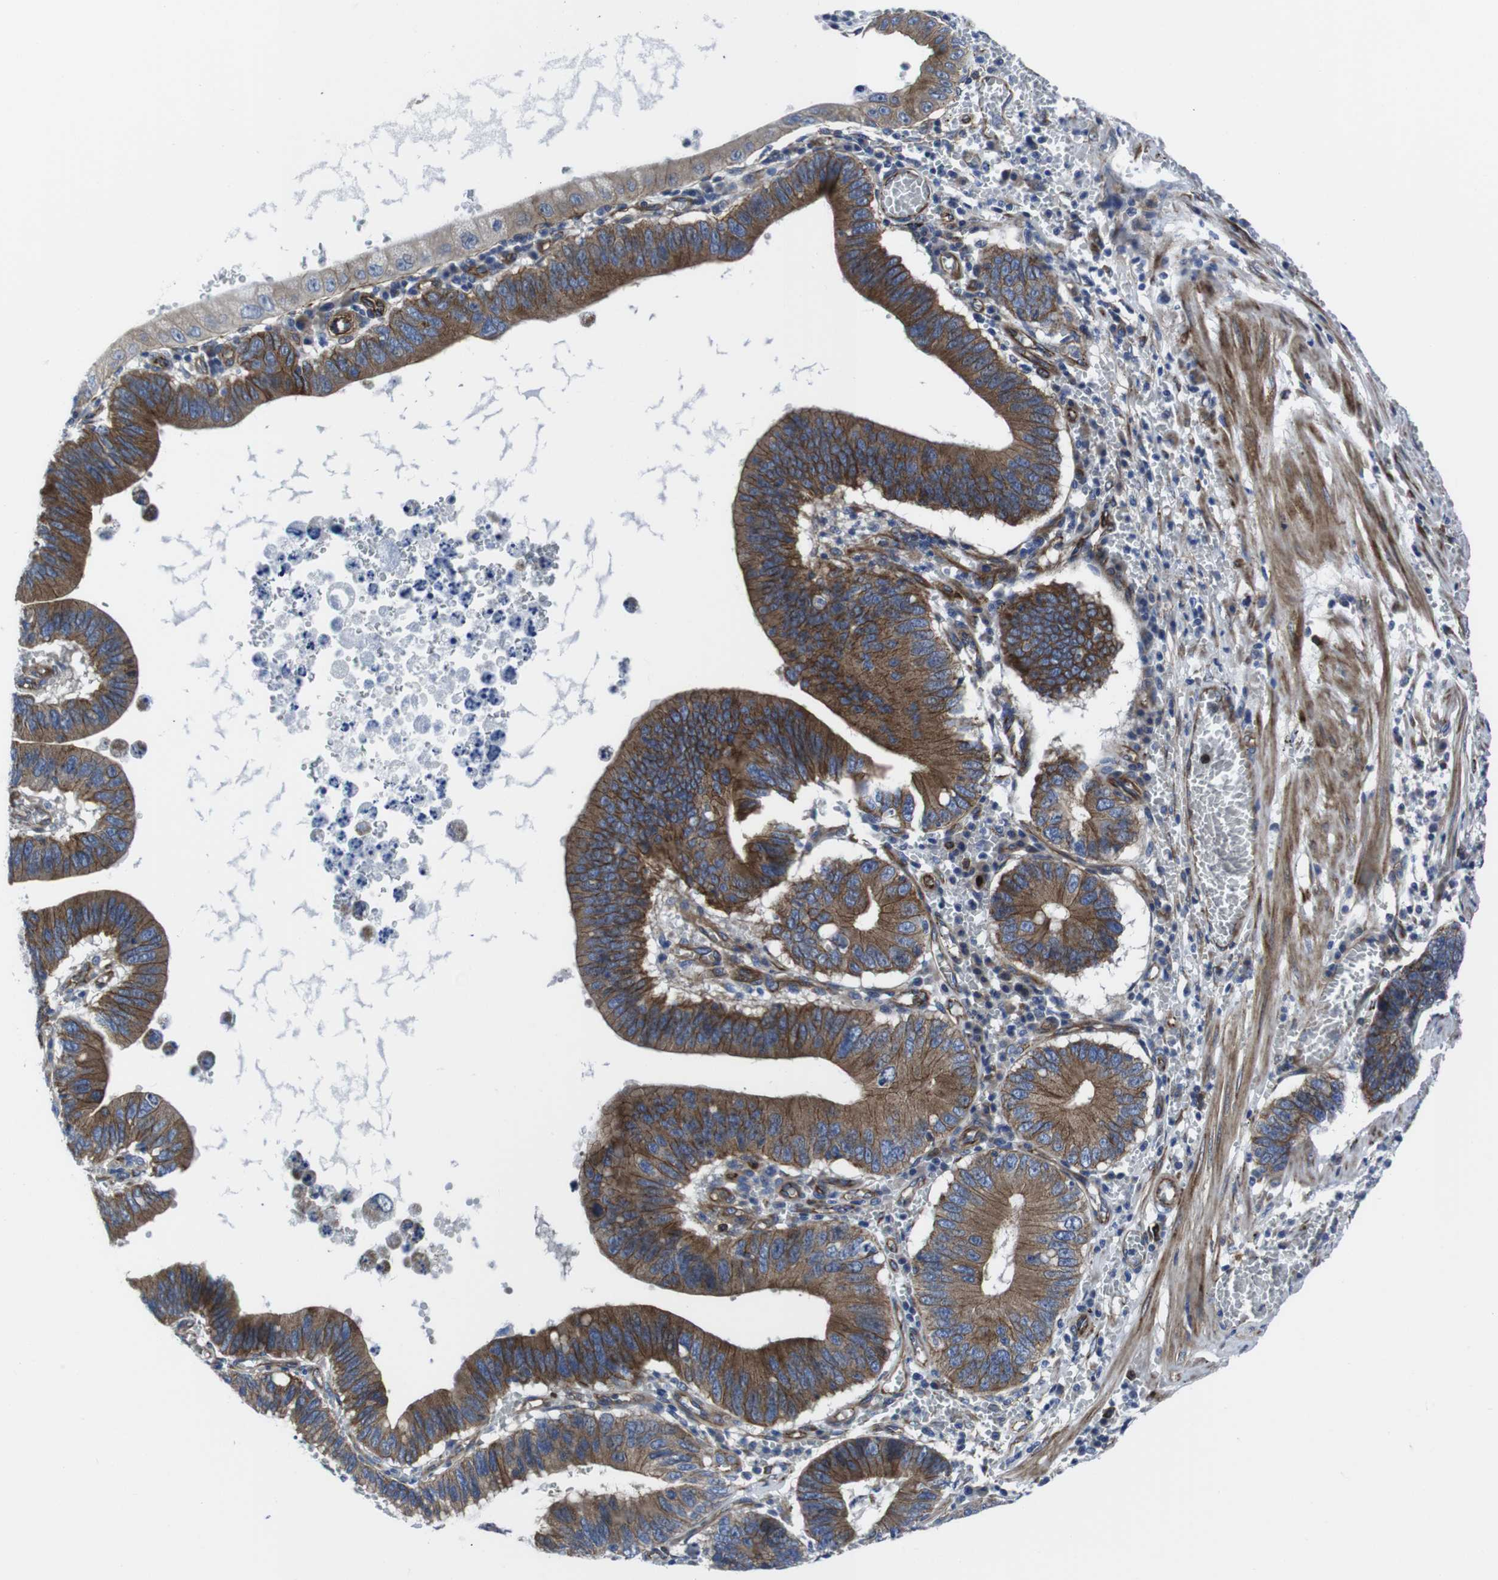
{"staining": {"intensity": "moderate", "quantity": ">75%", "location": "cytoplasmic/membranous"}, "tissue": "stomach cancer", "cell_type": "Tumor cells", "image_type": "cancer", "snomed": [{"axis": "morphology", "description": "Adenocarcinoma, NOS"}, {"axis": "topography", "description": "Stomach"}, {"axis": "topography", "description": "Gastric cardia"}], "caption": "Immunohistochemistry (IHC) of stomach adenocarcinoma reveals medium levels of moderate cytoplasmic/membranous expression in about >75% of tumor cells.", "gene": "NUMB", "patient": {"sex": "male", "age": 59}}